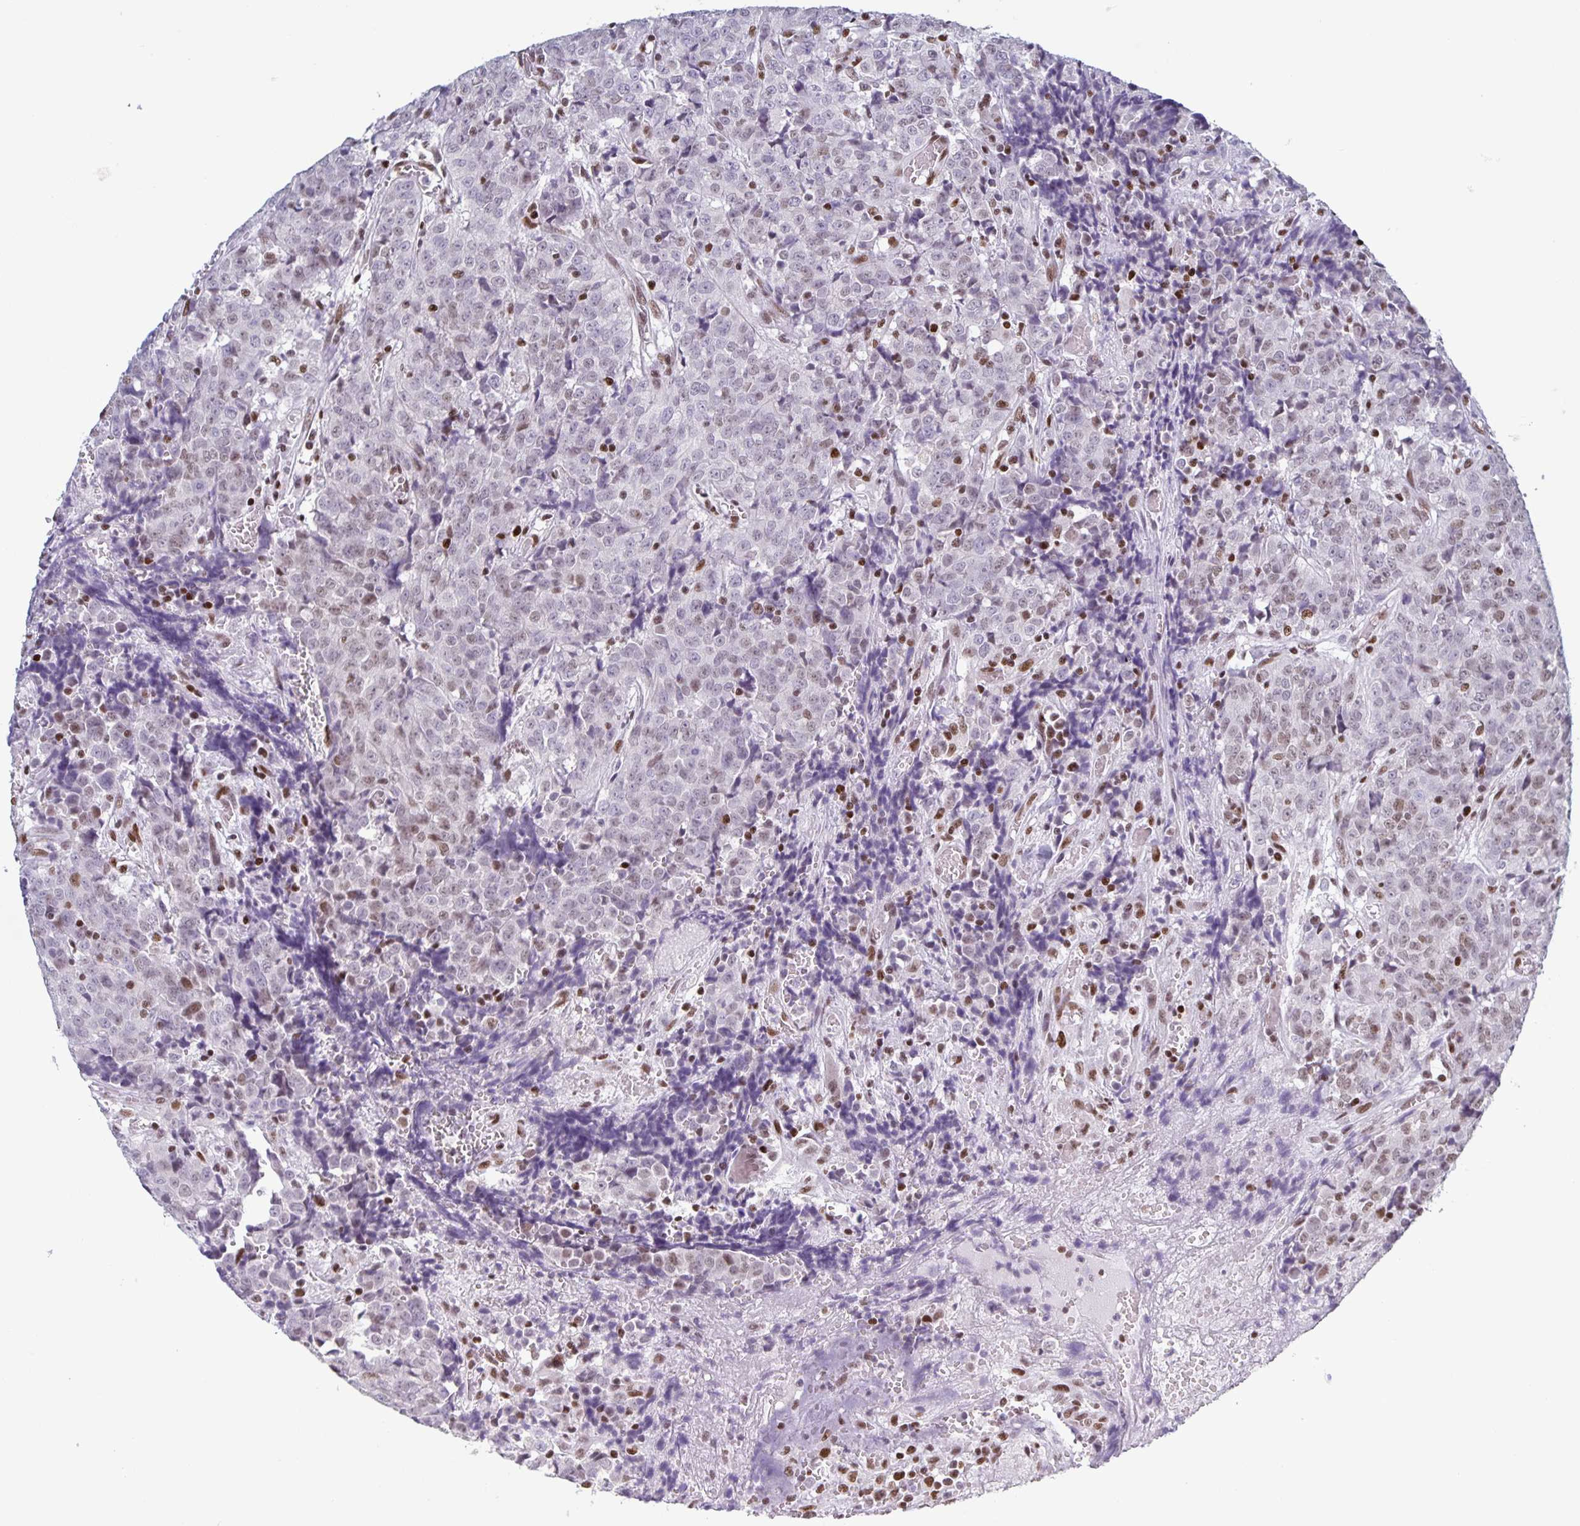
{"staining": {"intensity": "moderate", "quantity": "<25%", "location": "nuclear"}, "tissue": "prostate cancer", "cell_type": "Tumor cells", "image_type": "cancer", "snomed": [{"axis": "morphology", "description": "Adenocarcinoma, High grade"}, {"axis": "topography", "description": "Prostate and seminal vesicle, NOS"}], "caption": "This is an image of immunohistochemistry staining of prostate cancer, which shows moderate positivity in the nuclear of tumor cells.", "gene": "JUND", "patient": {"sex": "male", "age": 60}}